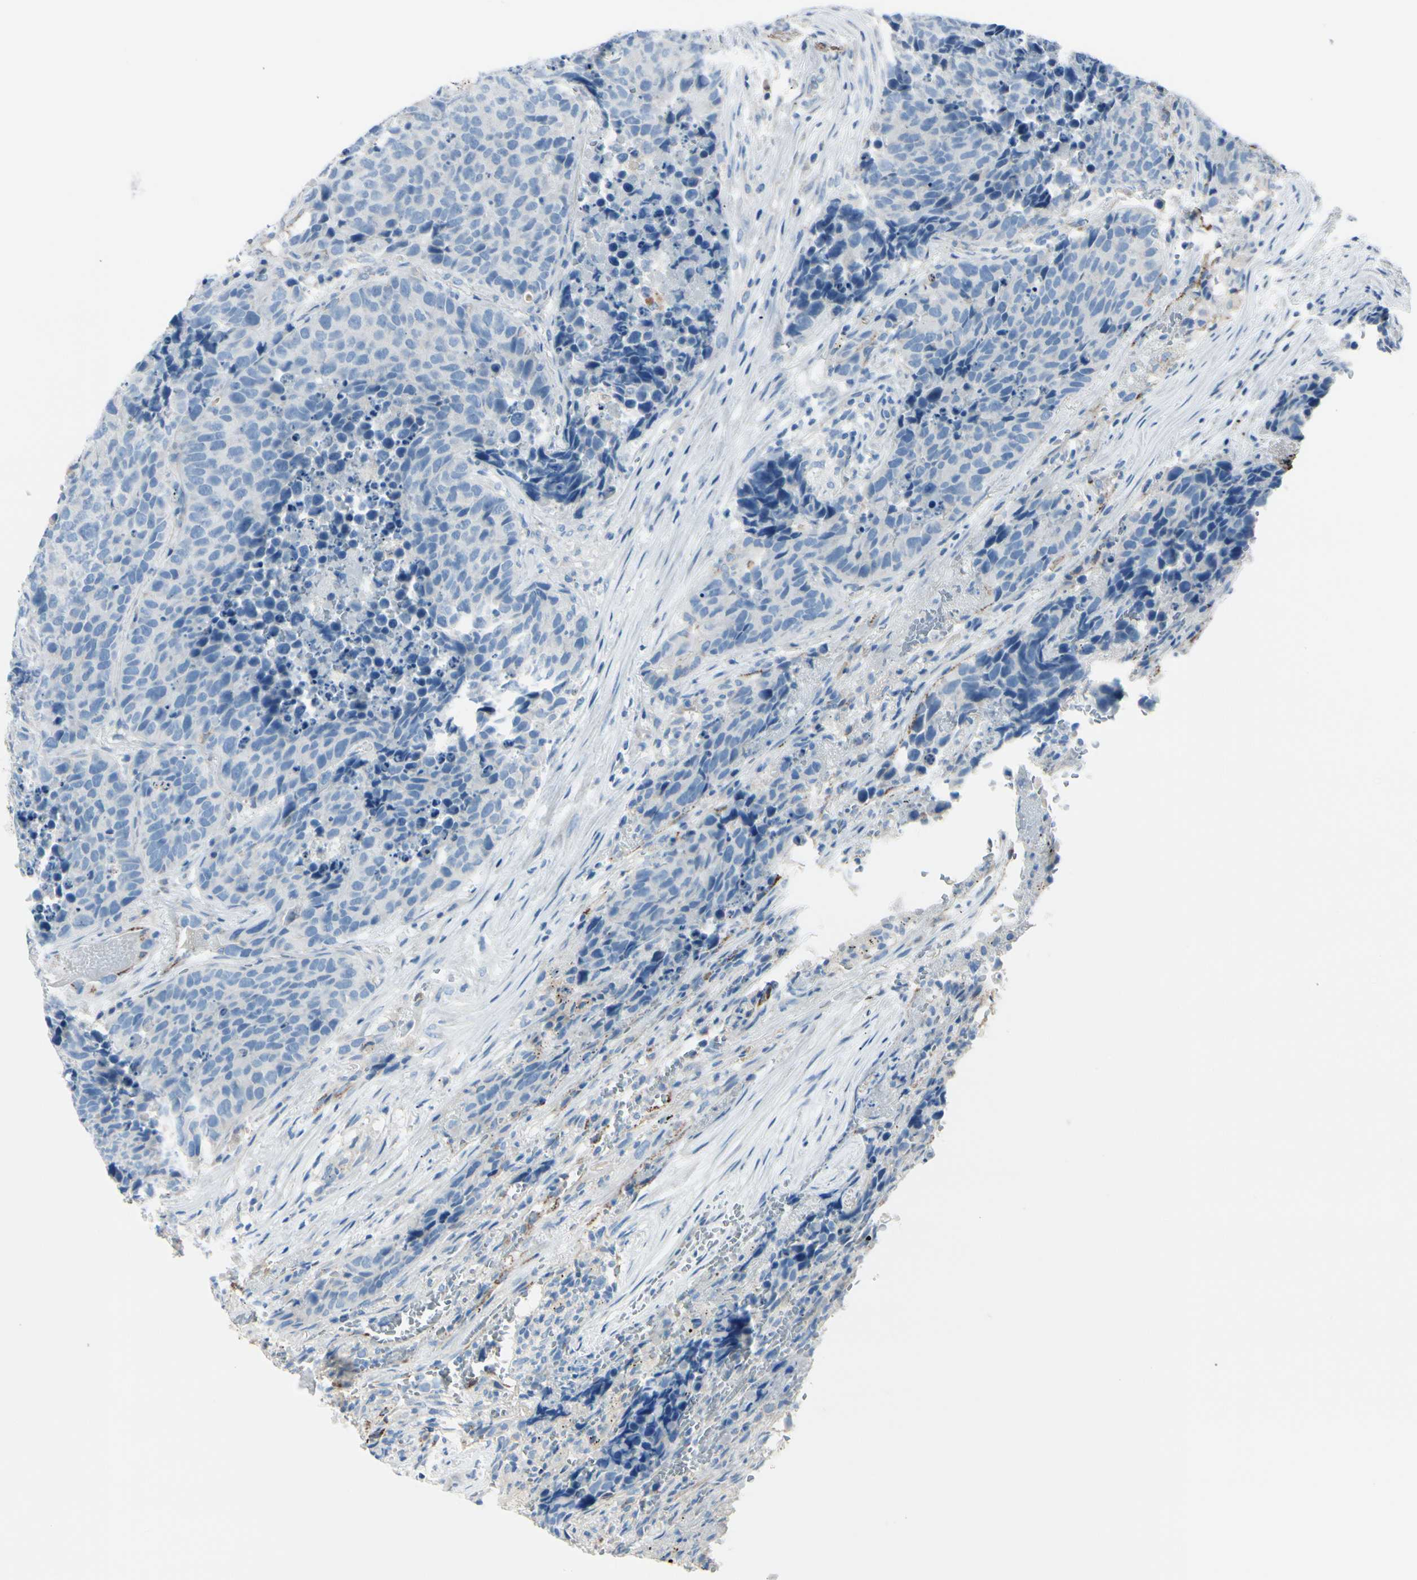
{"staining": {"intensity": "negative", "quantity": "none", "location": "none"}, "tissue": "carcinoid", "cell_type": "Tumor cells", "image_type": "cancer", "snomed": [{"axis": "morphology", "description": "Carcinoid, malignant, NOS"}, {"axis": "topography", "description": "Lung"}], "caption": "The photomicrograph reveals no staining of tumor cells in malignant carcinoid.", "gene": "EPHA3", "patient": {"sex": "male", "age": 60}}